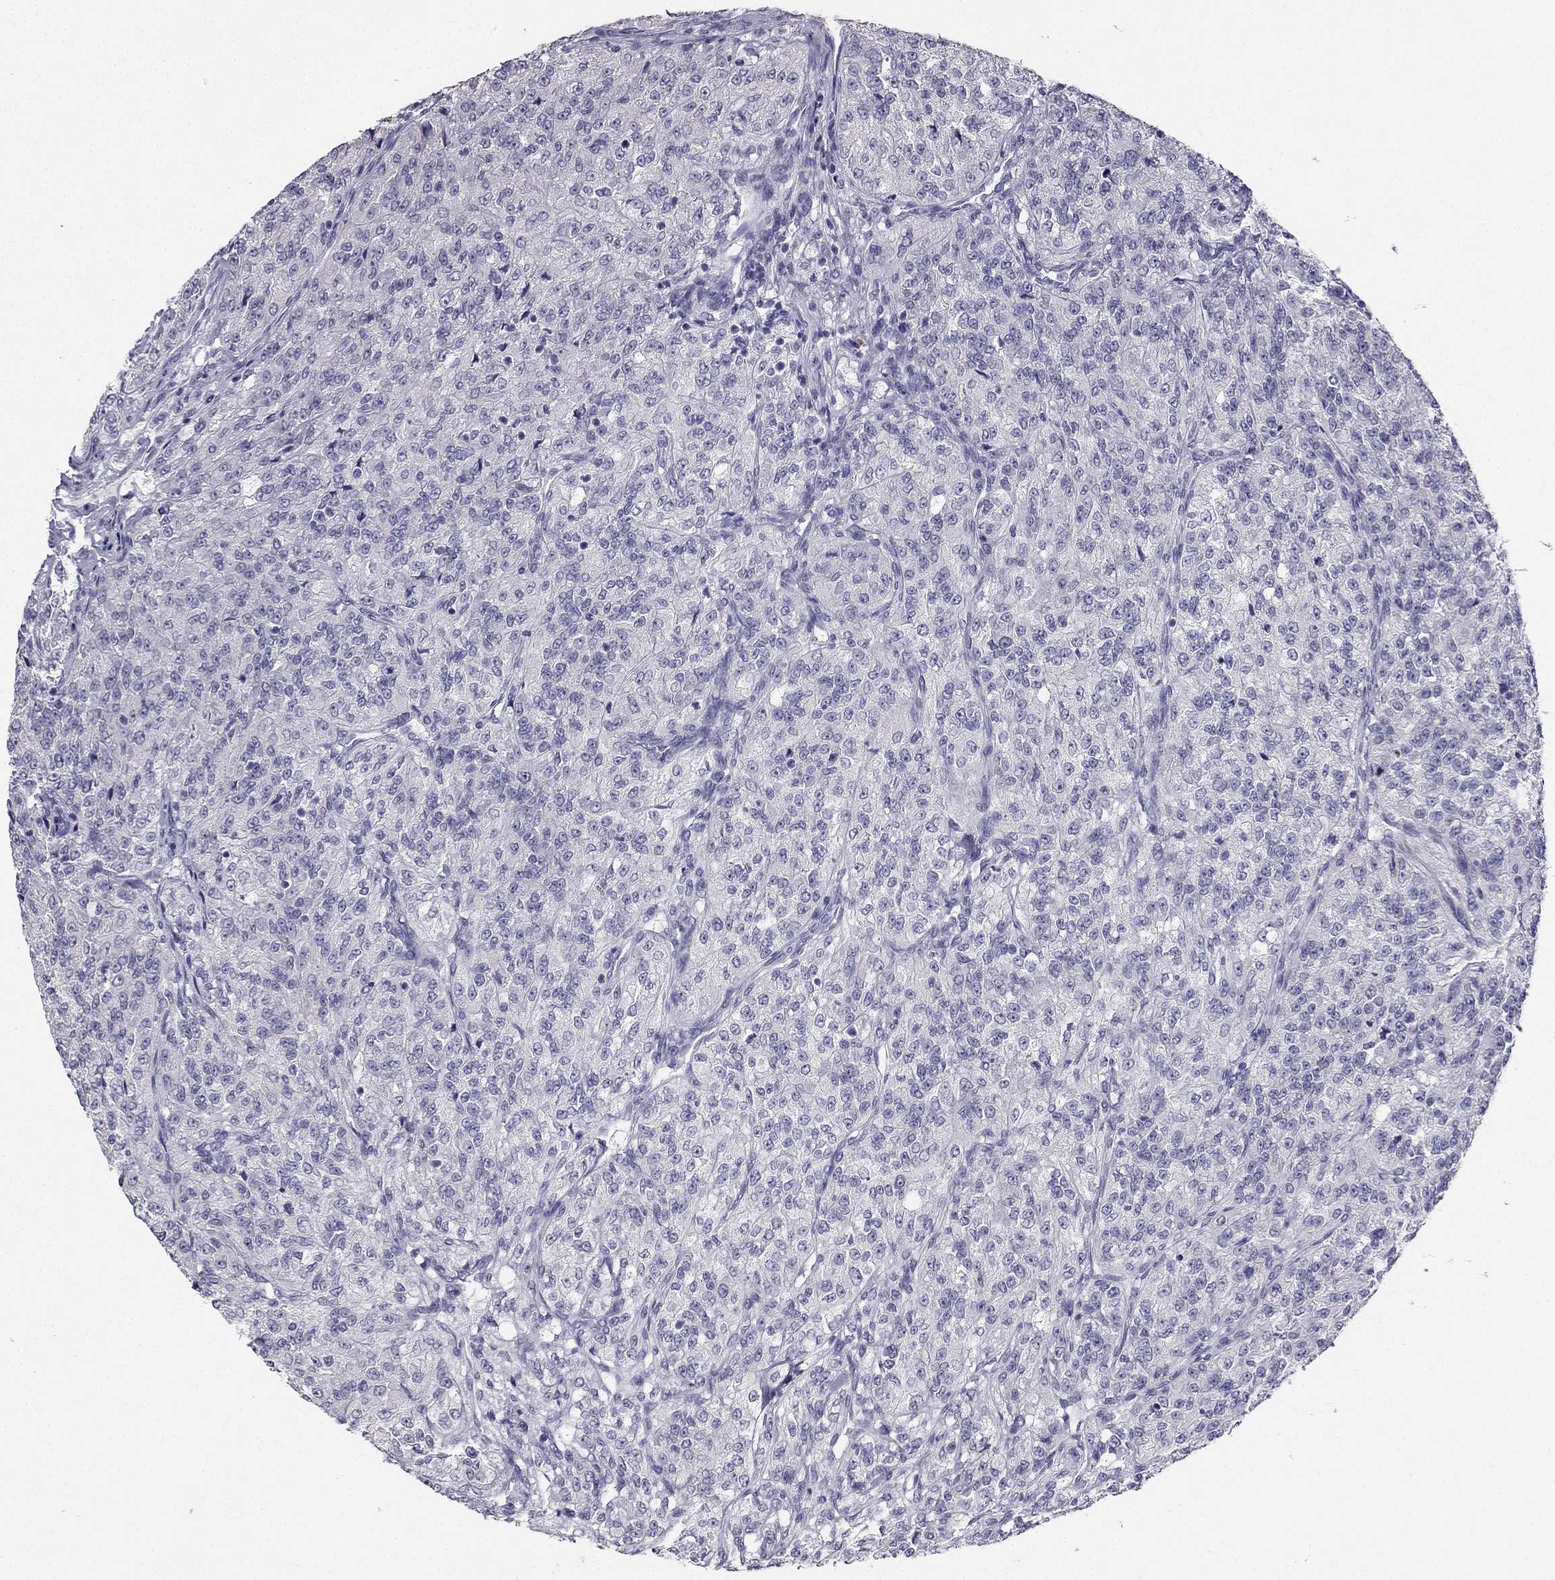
{"staining": {"intensity": "negative", "quantity": "none", "location": "none"}, "tissue": "renal cancer", "cell_type": "Tumor cells", "image_type": "cancer", "snomed": [{"axis": "morphology", "description": "Adenocarcinoma, NOS"}, {"axis": "topography", "description": "Kidney"}], "caption": "DAB (3,3'-diaminobenzidine) immunohistochemical staining of human renal cancer (adenocarcinoma) shows no significant expression in tumor cells.", "gene": "CALB2", "patient": {"sex": "female", "age": 63}}